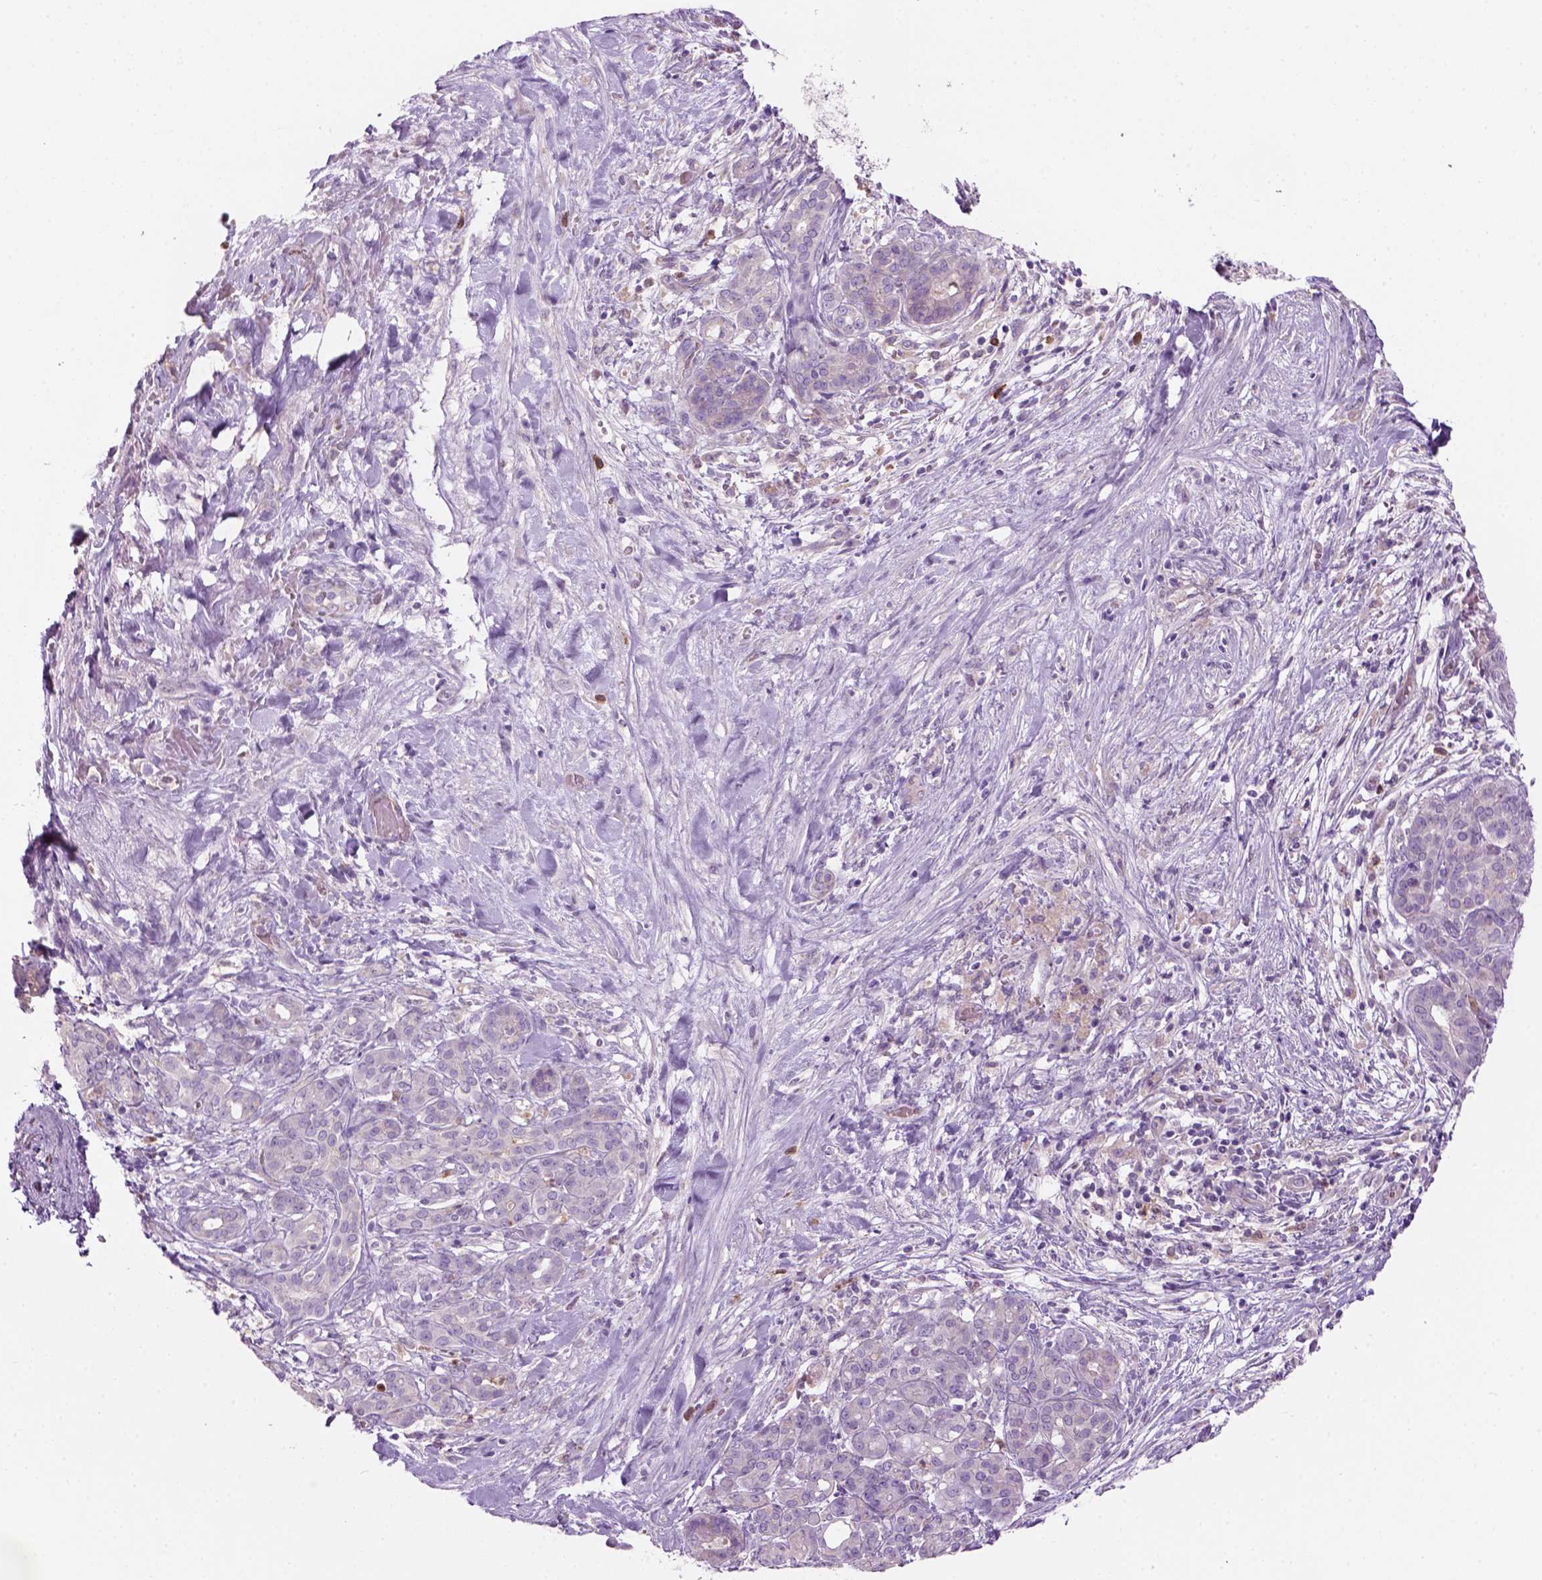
{"staining": {"intensity": "negative", "quantity": "none", "location": "none"}, "tissue": "pancreatic cancer", "cell_type": "Tumor cells", "image_type": "cancer", "snomed": [{"axis": "morphology", "description": "Adenocarcinoma, NOS"}, {"axis": "topography", "description": "Pancreas"}], "caption": "An immunohistochemistry (IHC) image of pancreatic adenocarcinoma is shown. There is no staining in tumor cells of pancreatic adenocarcinoma.", "gene": "CD84", "patient": {"sex": "male", "age": 44}}